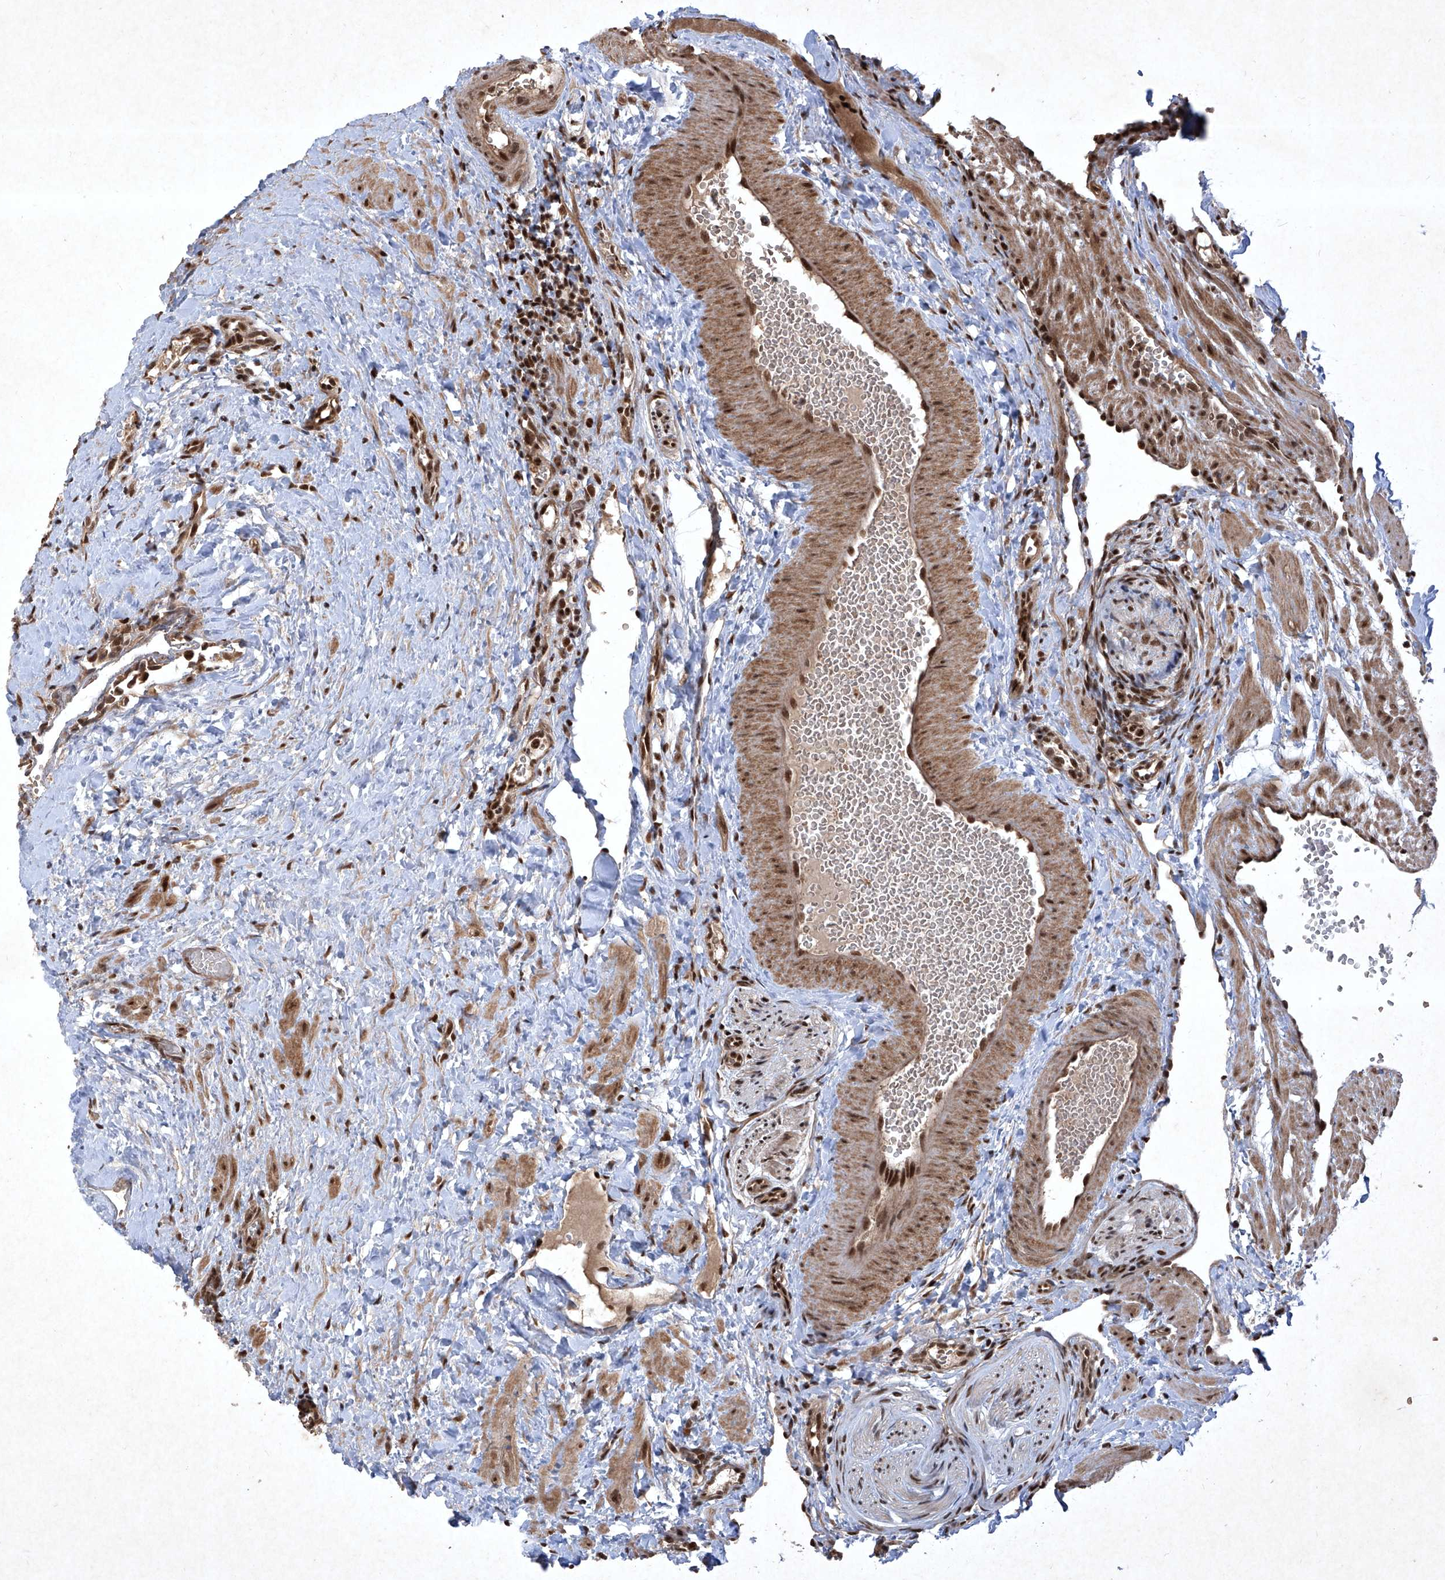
{"staining": {"intensity": "moderate", "quantity": ">75%", "location": "cytoplasmic/membranous"}, "tissue": "ovary", "cell_type": "Follicle cells", "image_type": "normal", "snomed": [{"axis": "morphology", "description": "Normal tissue, NOS"}, {"axis": "morphology", "description": "Cyst, NOS"}, {"axis": "topography", "description": "Ovary"}], "caption": "Moderate cytoplasmic/membranous positivity is present in about >75% of follicle cells in benign ovary. (DAB IHC with brightfield microscopy, high magnification).", "gene": "IRF2", "patient": {"sex": "female", "age": 33}}